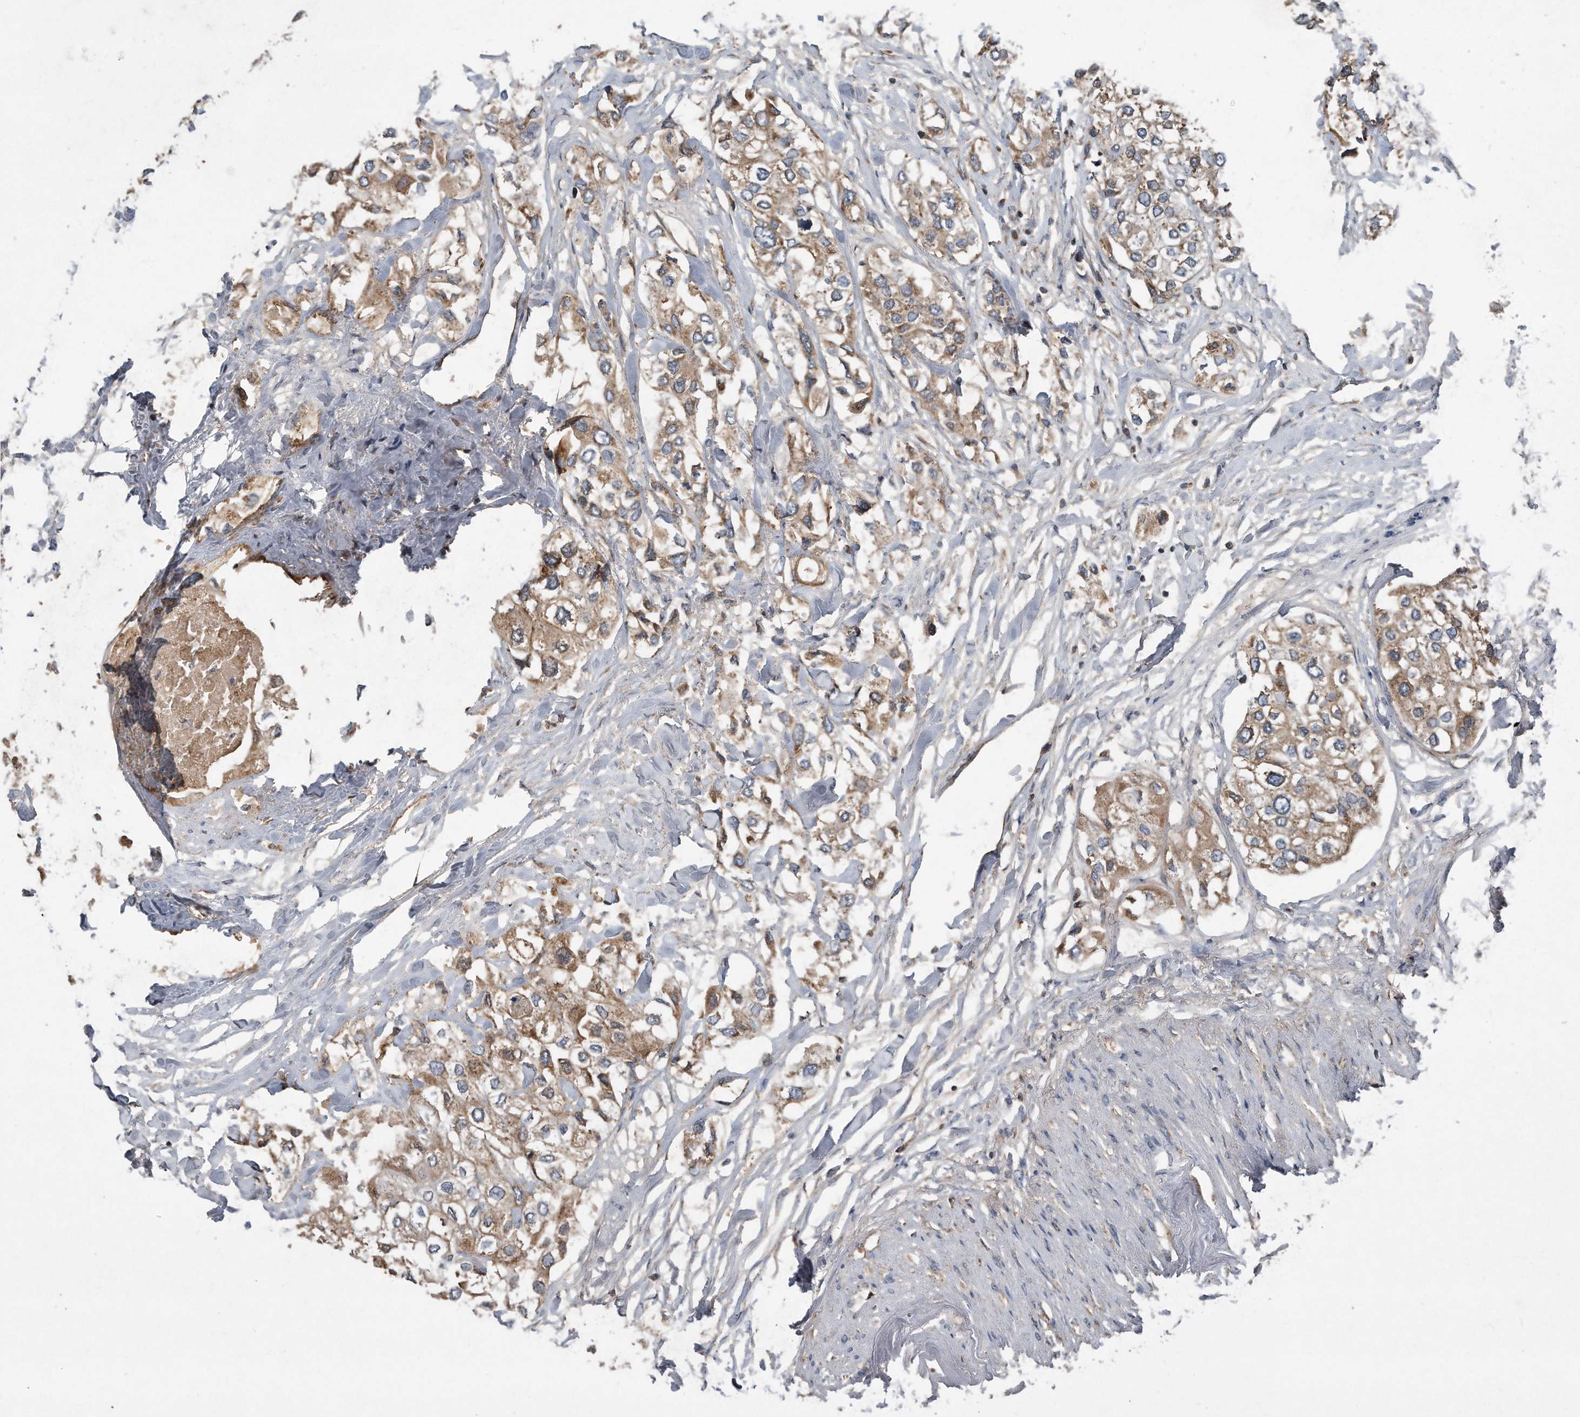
{"staining": {"intensity": "weak", "quantity": ">75%", "location": "cytoplasmic/membranous"}, "tissue": "urothelial cancer", "cell_type": "Tumor cells", "image_type": "cancer", "snomed": [{"axis": "morphology", "description": "Urothelial carcinoma, High grade"}, {"axis": "topography", "description": "Urinary bladder"}], "caption": "Immunohistochemical staining of high-grade urothelial carcinoma displays weak cytoplasmic/membranous protein expression in approximately >75% of tumor cells.", "gene": "SDHA", "patient": {"sex": "male", "age": 64}}